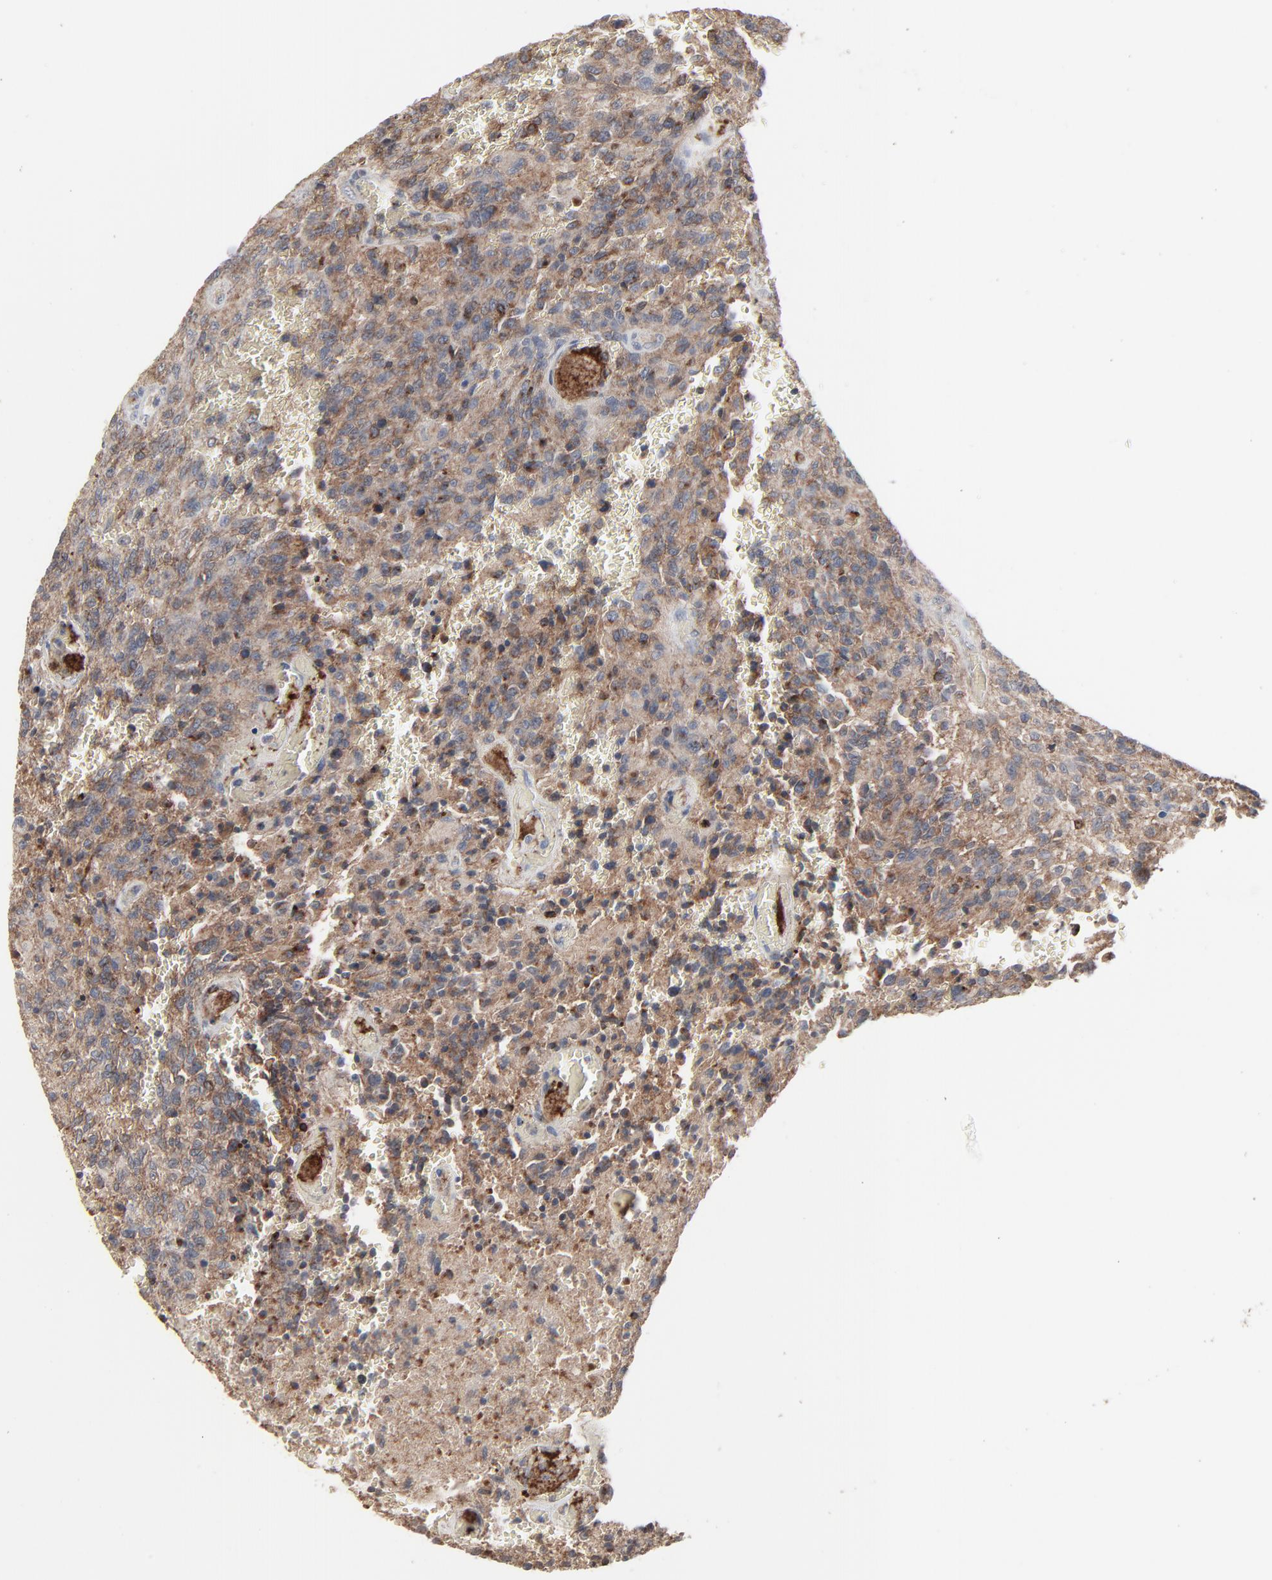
{"staining": {"intensity": "moderate", "quantity": ">75%", "location": "cytoplasmic/membranous"}, "tissue": "glioma", "cell_type": "Tumor cells", "image_type": "cancer", "snomed": [{"axis": "morphology", "description": "Normal tissue, NOS"}, {"axis": "morphology", "description": "Glioma, malignant, High grade"}, {"axis": "topography", "description": "Cerebral cortex"}], "caption": "Tumor cells display medium levels of moderate cytoplasmic/membranous expression in about >75% of cells in glioma. The staining is performed using DAB brown chromogen to label protein expression. The nuclei are counter-stained blue using hematoxylin.", "gene": "JAM3", "patient": {"sex": "male", "age": 56}}